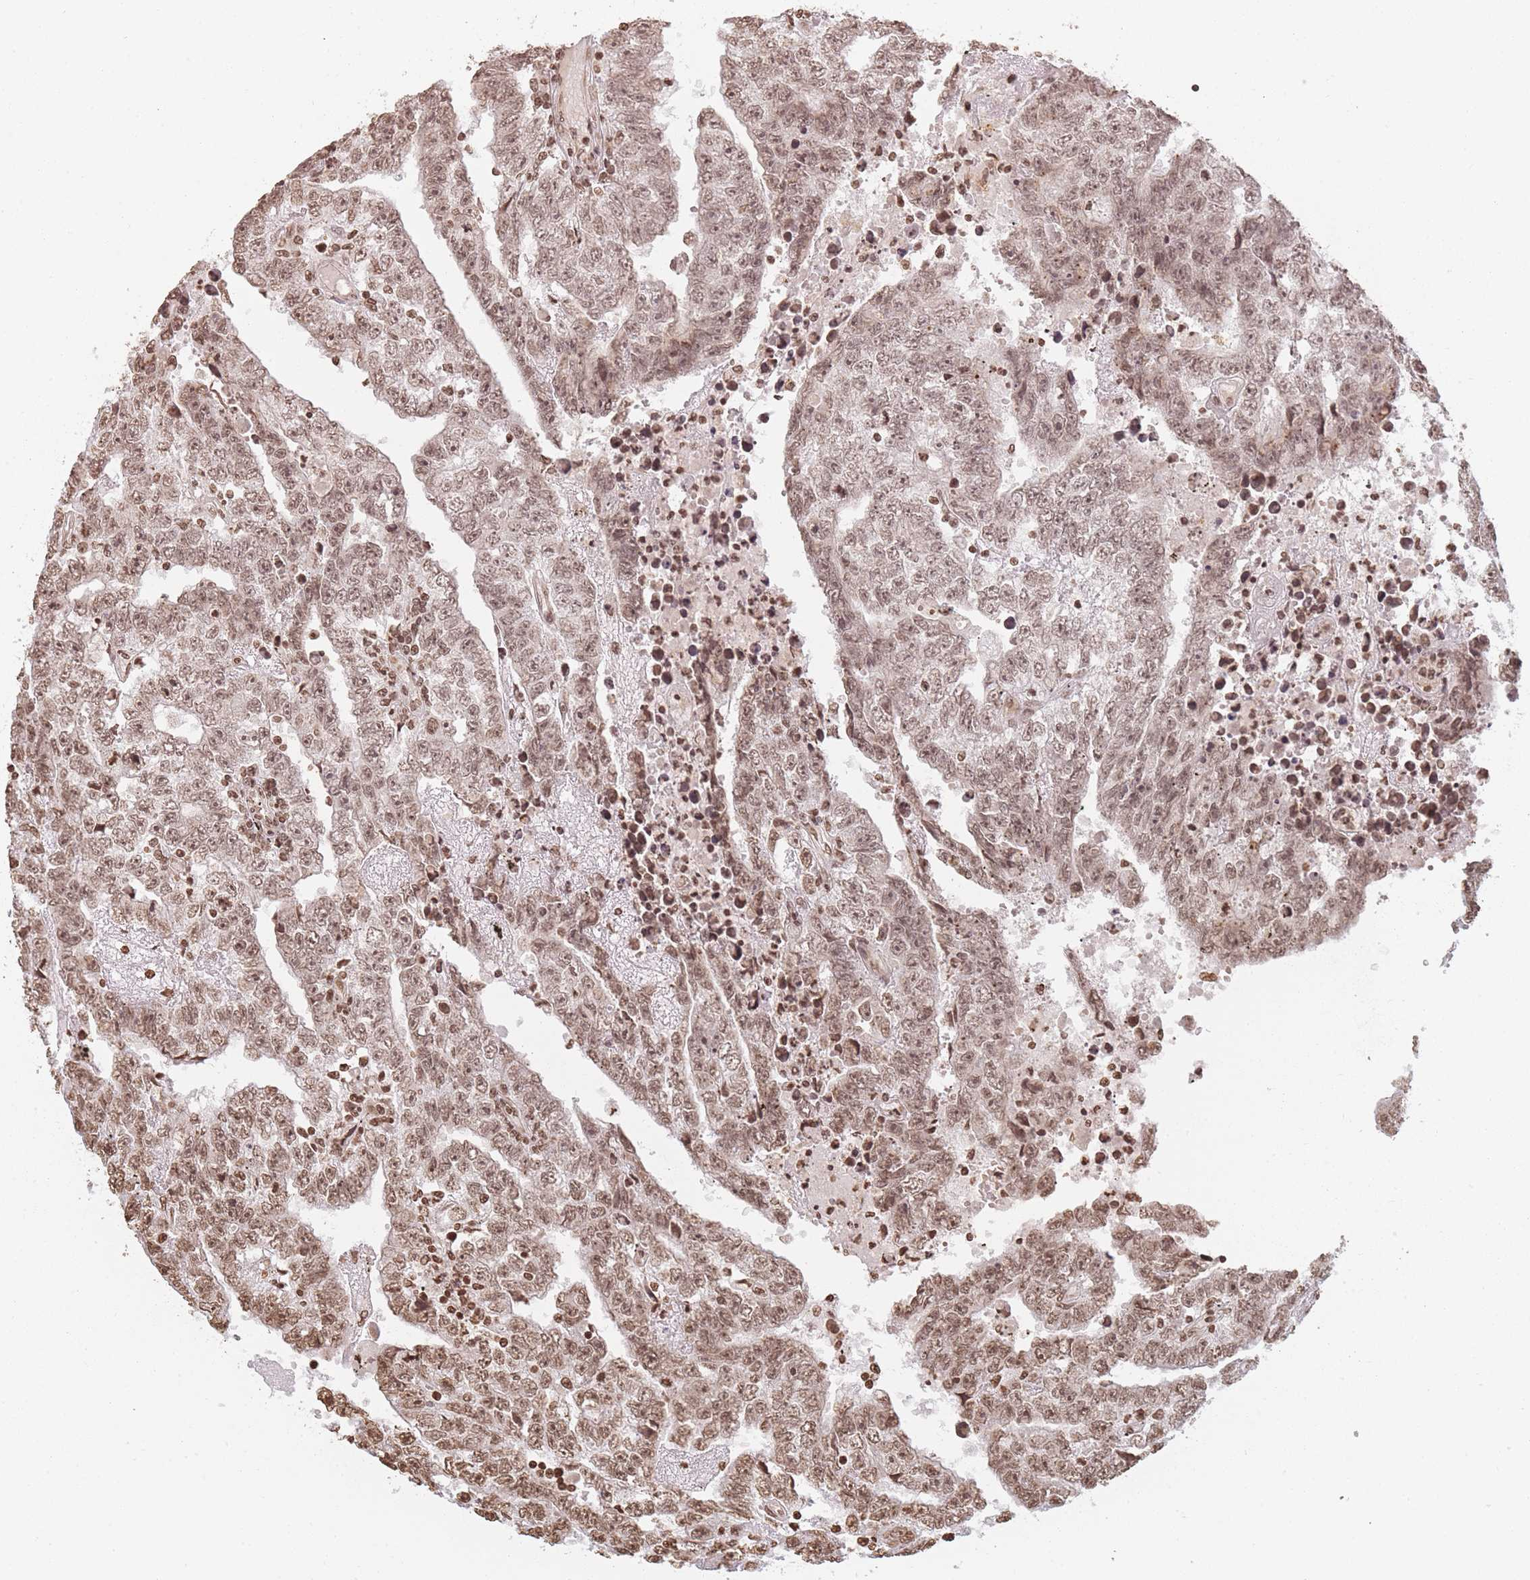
{"staining": {"intensity": "moderate", "quantity": ">75%", "location": "nuclear"}, "tissue": "testis cancer", "cell_type": "Tumor cells", "image_type": "cancer", "snomed": [{"axis": "morphology", "description": "Carcinoma, Embryonal, NOS"}, {"axis": "topography", "description": "Testis"}], "caption": "Moderate nuclear protein positivity is identified in about >75% of tumor cells in testis cancer (embryonal carcinoma). Immunohistochemistry (ihc) stains the protein in brown and the nuclei are stained blue.", "gene": "WWTR1", "patient": {"sex": "male", "age": 25}}